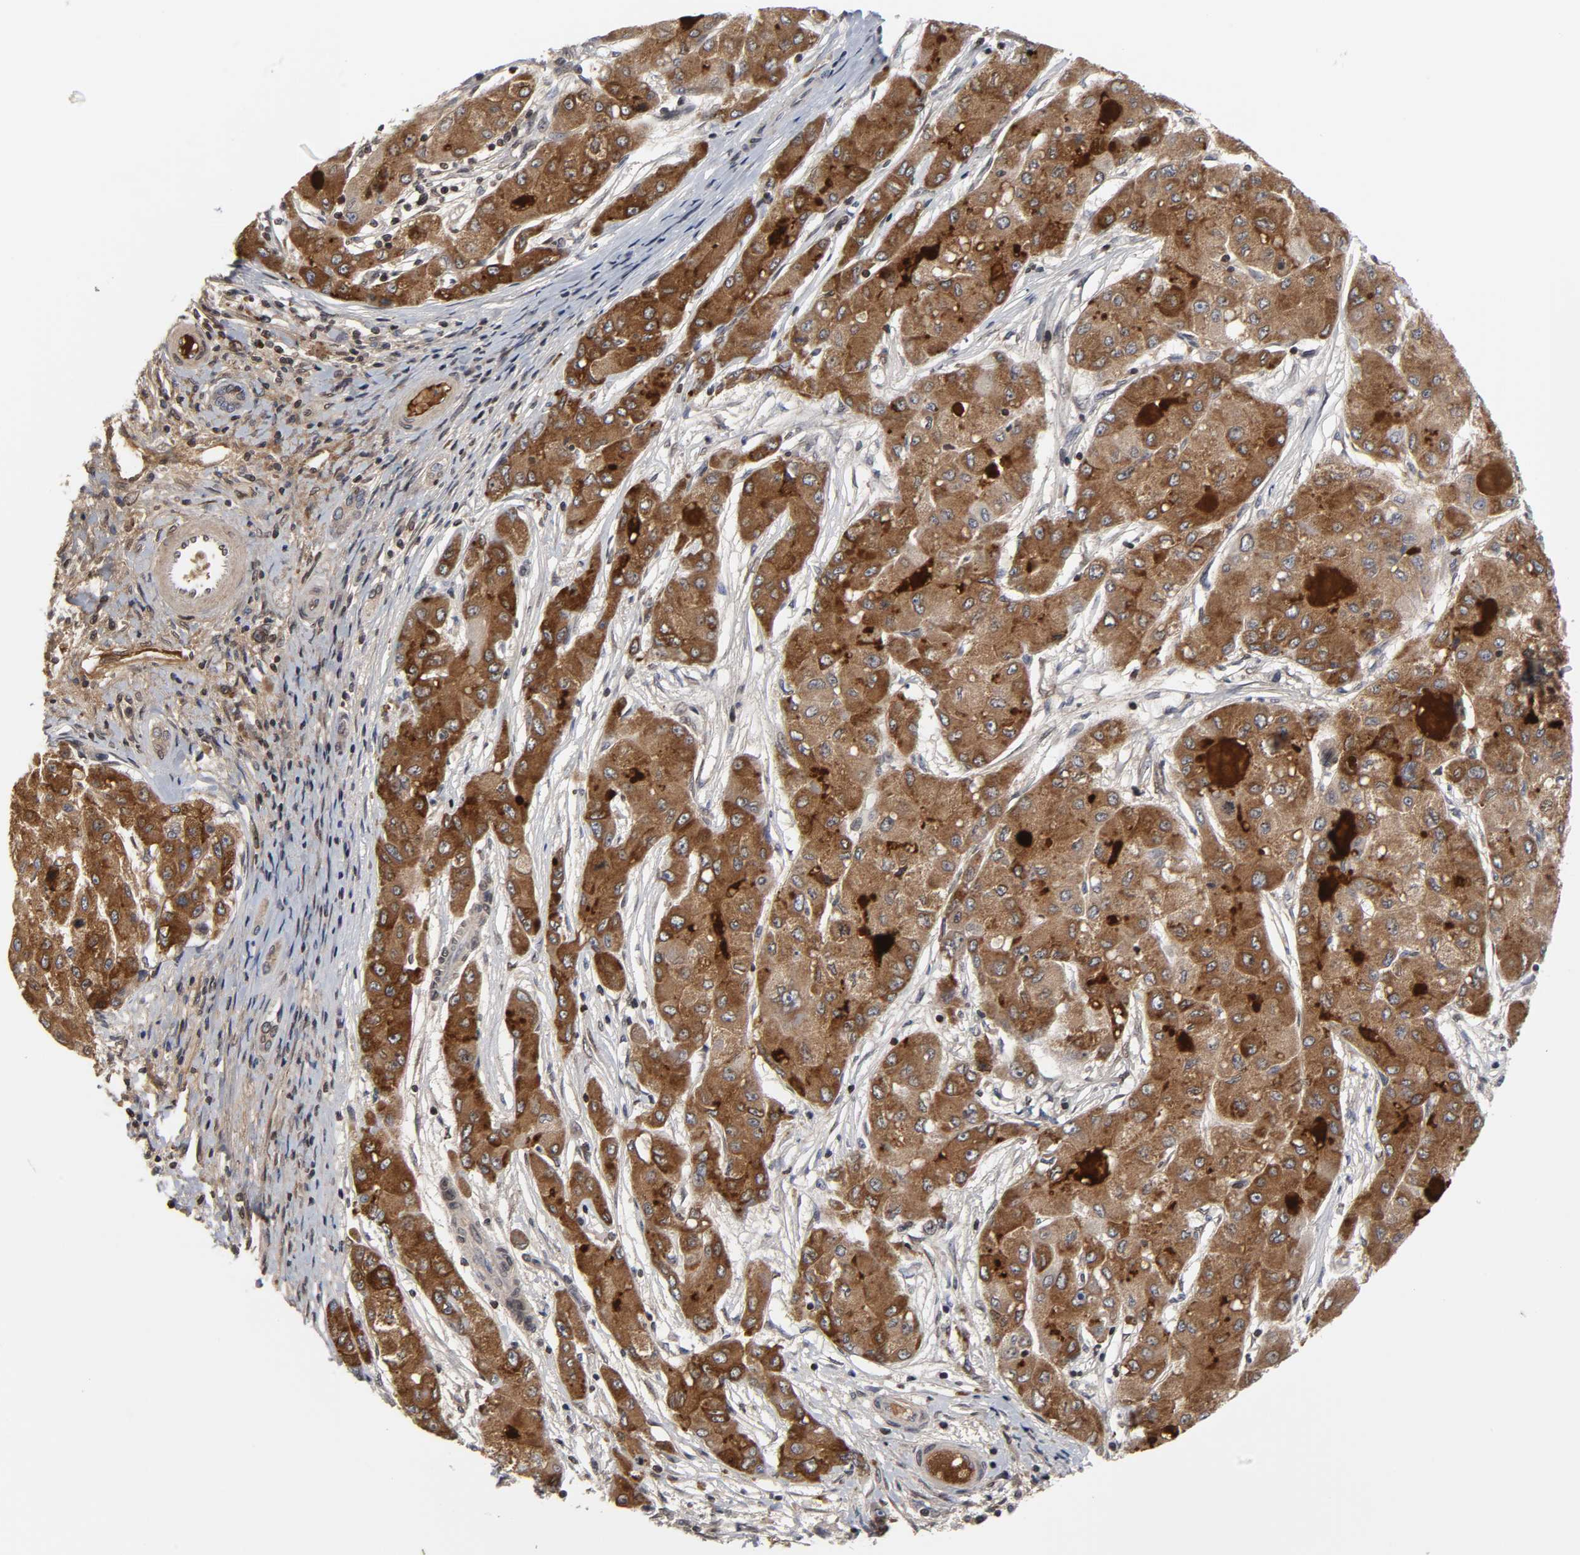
{"staining": {"intensity": "strong", "quantity": ">75%", "location": "cytoplasmic/membranous"}, "tissue": "liver cancer", "cell_type": "Tumor cells", "image_type": "cancer", "snomed": [{"axis": "morphology", "description": "Carcinoma, Hepatocellular, NOS"}, {"axis": "topography", "description": "Liver"}], "caption": "A histopathology image showing strong cytoplasmic/membranous positivity in about >75% of tumor cells in hepatocellular carcinoma (liver), as visualized by brown immunohistochemical staining.", "gene": "CPN2", "patient": {"sex": "male", "age": 80}}